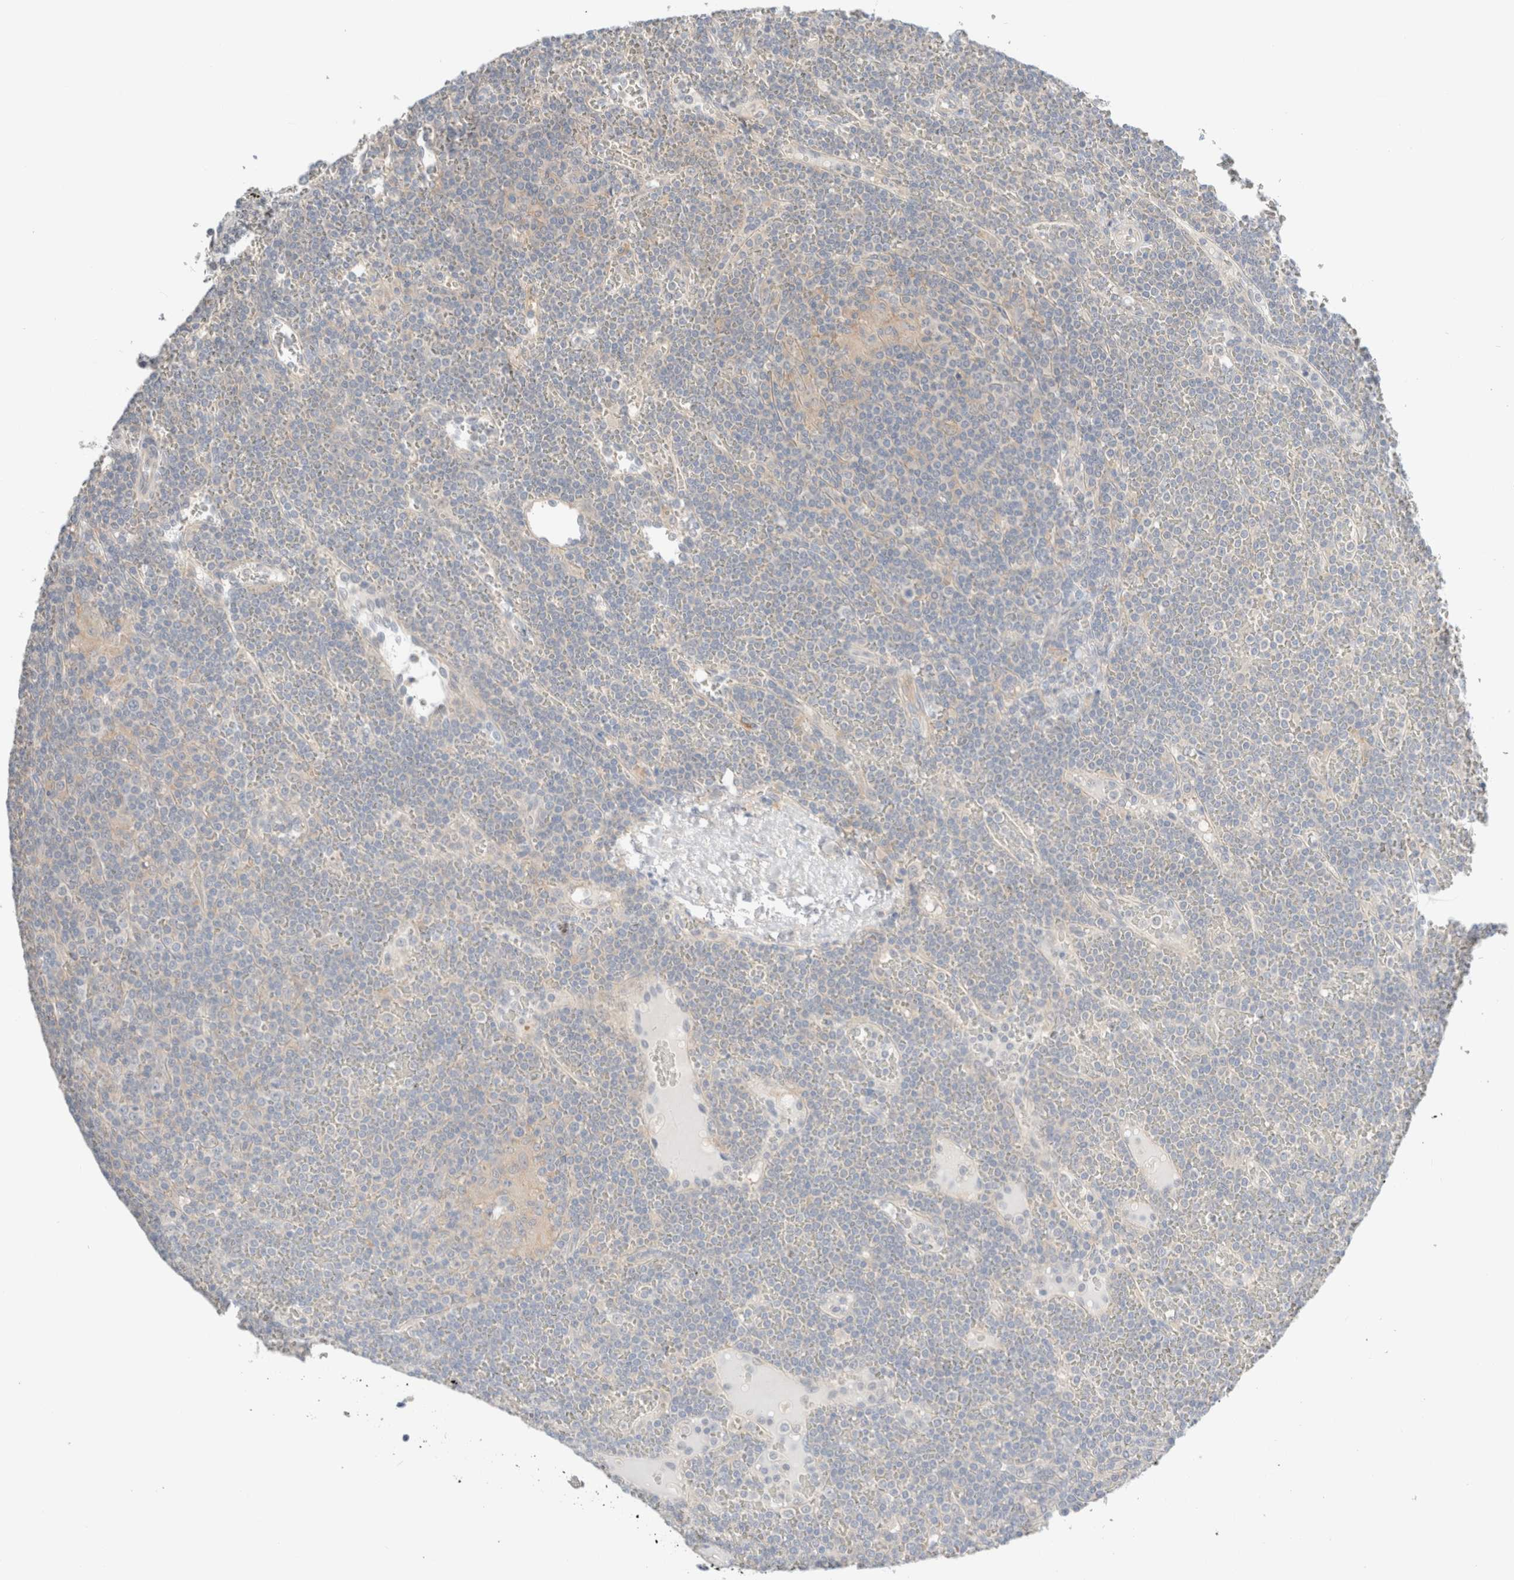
{"staining": {"intensity": "negative", "quantity": "none", "location": "none"}, "tissue": "lymphoma", "cell_type": "Tumor cells", "image_type": "cancer", "snomed": [{"axis": "morphology", "description": "Malignant lymphoma, non-Hodgkin's type, Low grade"}, {"axis": "topography", "description": "Spleen"}], "caption": "The photomicrograph demonstrates no significant expression in tumor cells of low-grade malignant lymphoma, non-Hodgkin's type. Nuclei are stained in blue.", "gene": "SDR16C5", "patient": {"sex": "female", "age": 19}}